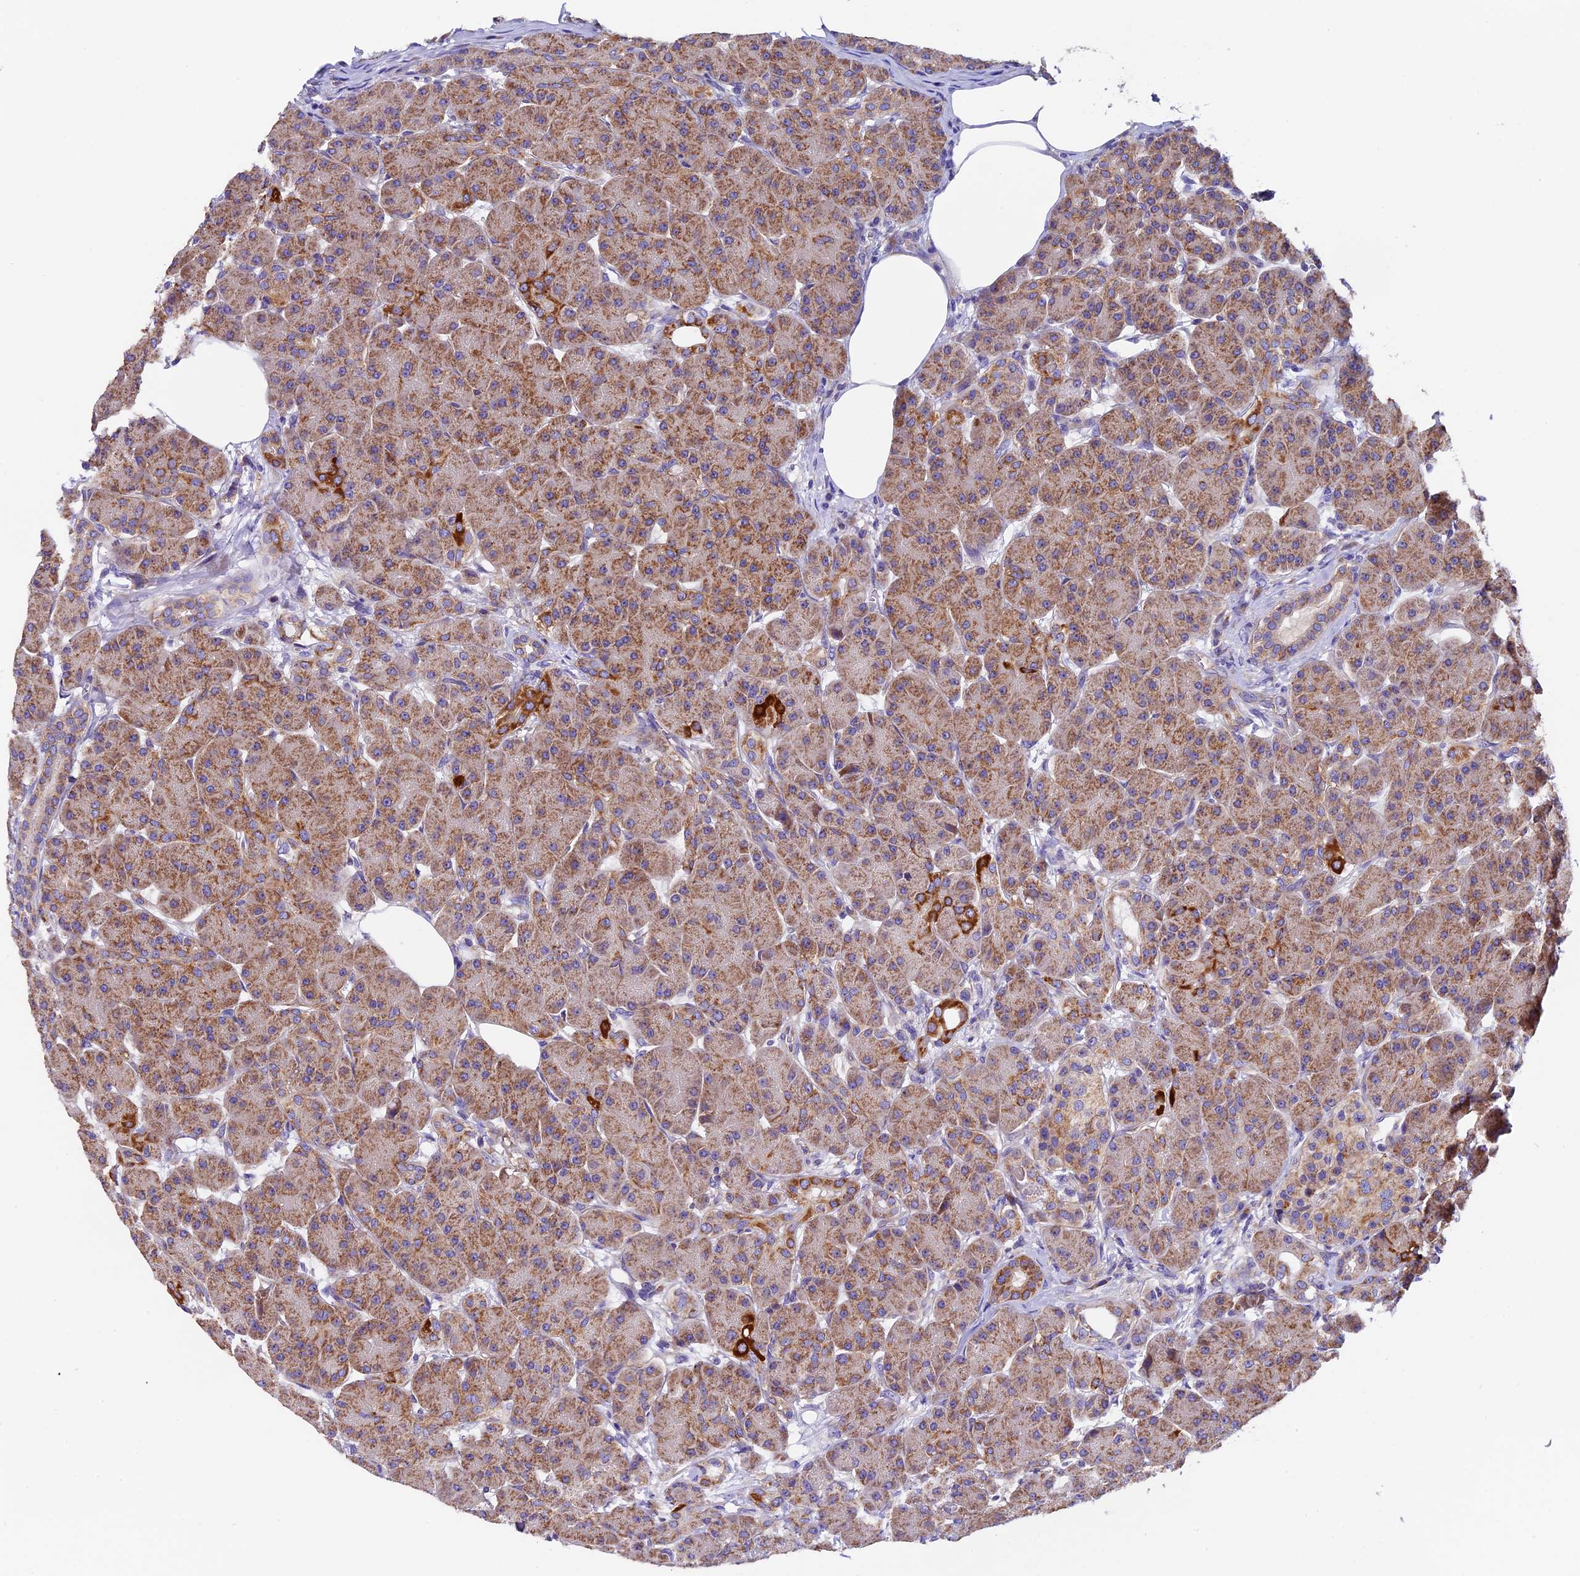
{"staining": {"intensity": "moderate", "quantity": ">75%", "location": "cytoplasmic/membranous"}, "tissue": "pancreas", "cell_type": "Exocrine glandular cells", "image_type": "normal", "snomed": [{"axis": "morphology", "description": "Normal tissue, NOS"}, {"axis": "topography", "description": "Pancreas"}], "caption": "Protein expression by immunohistochemistry (IHC) displays moderate cytoplasmic/membranous positivity in approximately >75% of exocrine glandular cells in normal pancreas.", "gene": "COMTD1", "patient": {"sex": "male", "age": 63}}